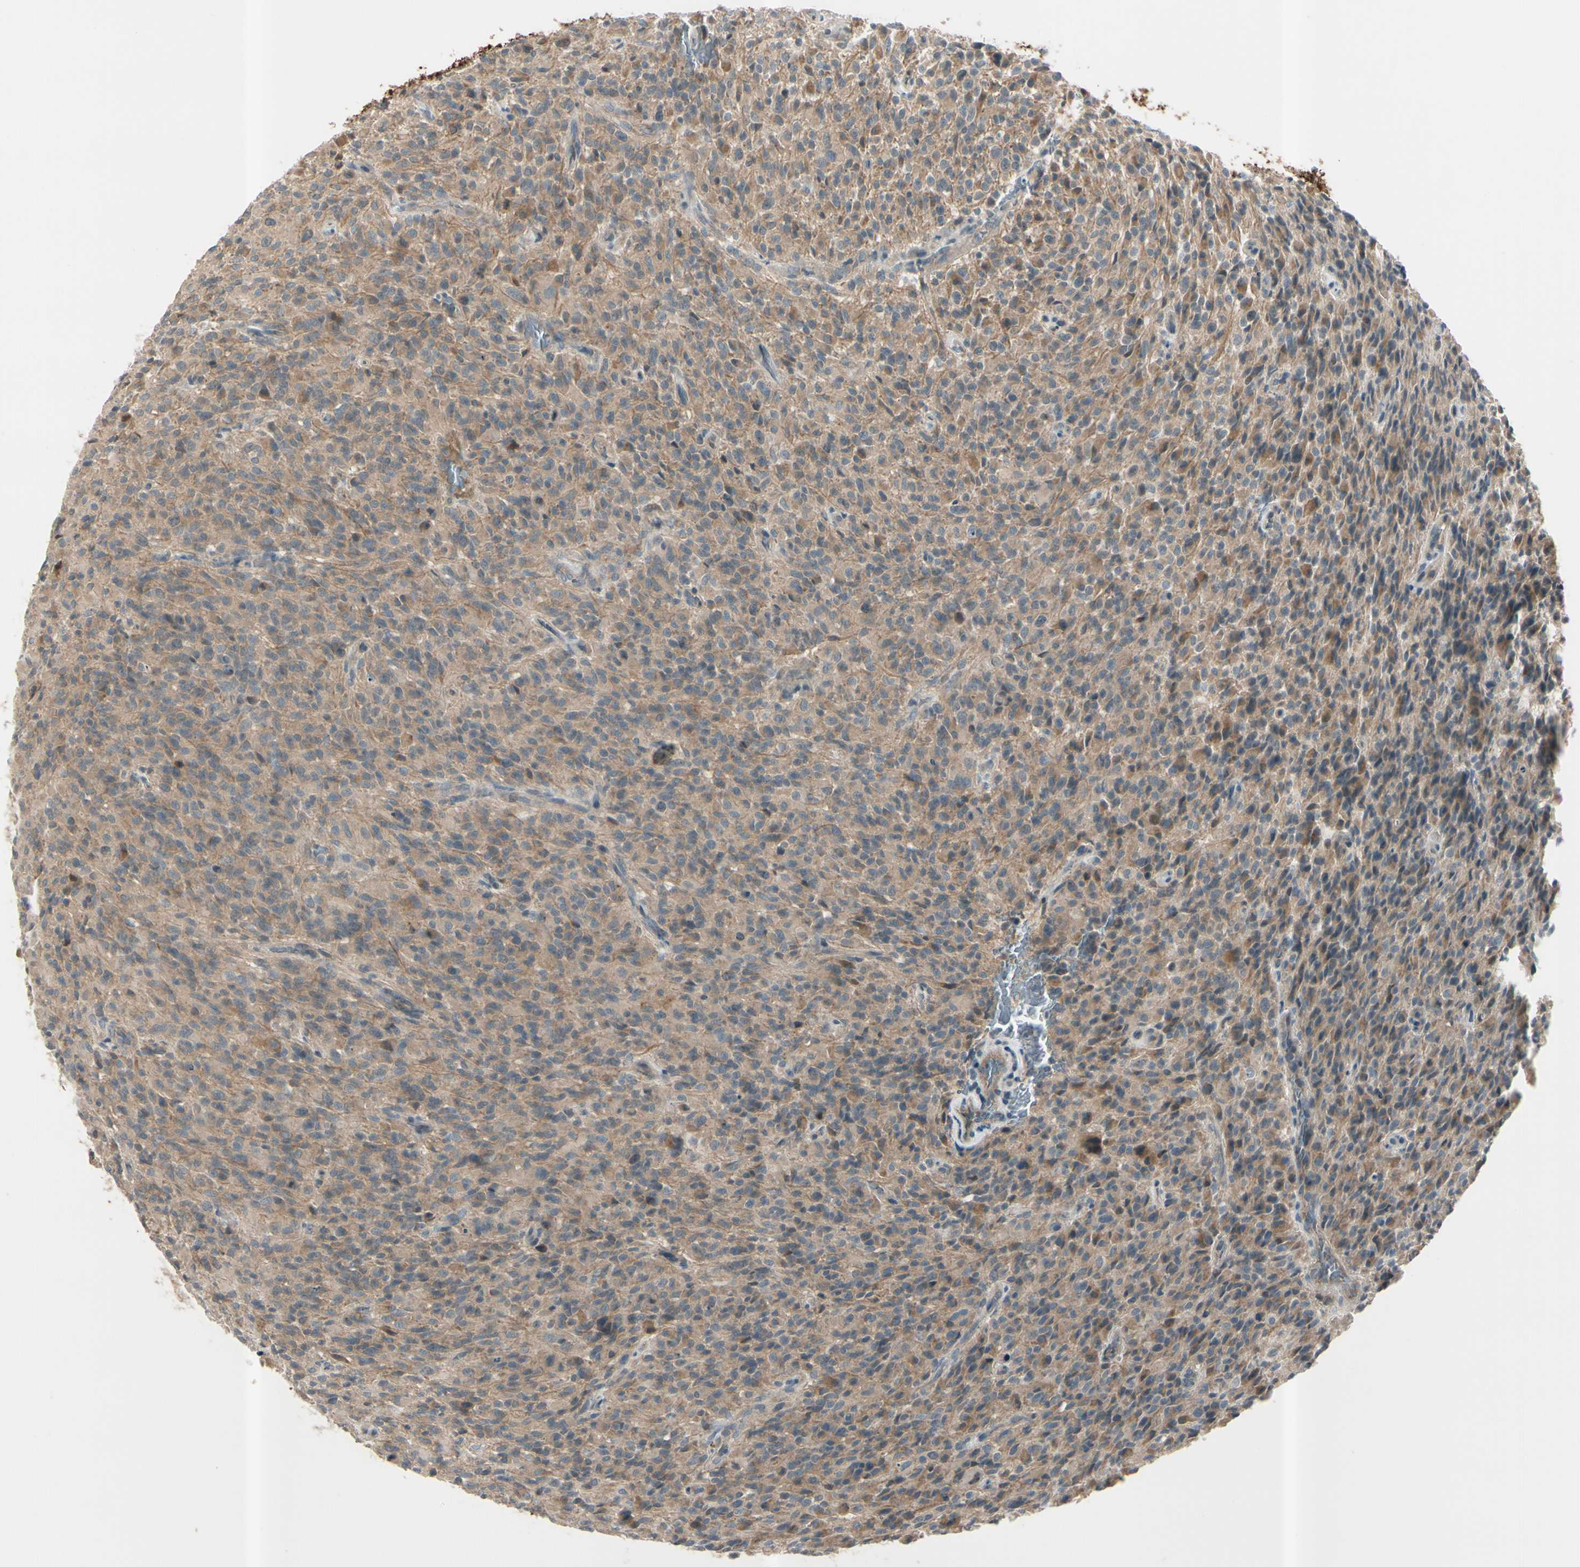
{"staining": {"intensity": "weak", "quantity": ">75%", "location": "cytoplasmic/membranous"}, "tissue": "glioma", "cell_type": "Tumor cells", "image_type": "cancer", "snomed": [{"axis": "morphology", "description": "Glioma, malignant, High grade"}, {"axis": "topography", "description": "Brain"}], "caption": "Human malignant high-grade glioma stained with a protein marker shows weak staining in tumor cells.", "gene": "ICAM5", "patient": {"sex": "male", "age": 71}}